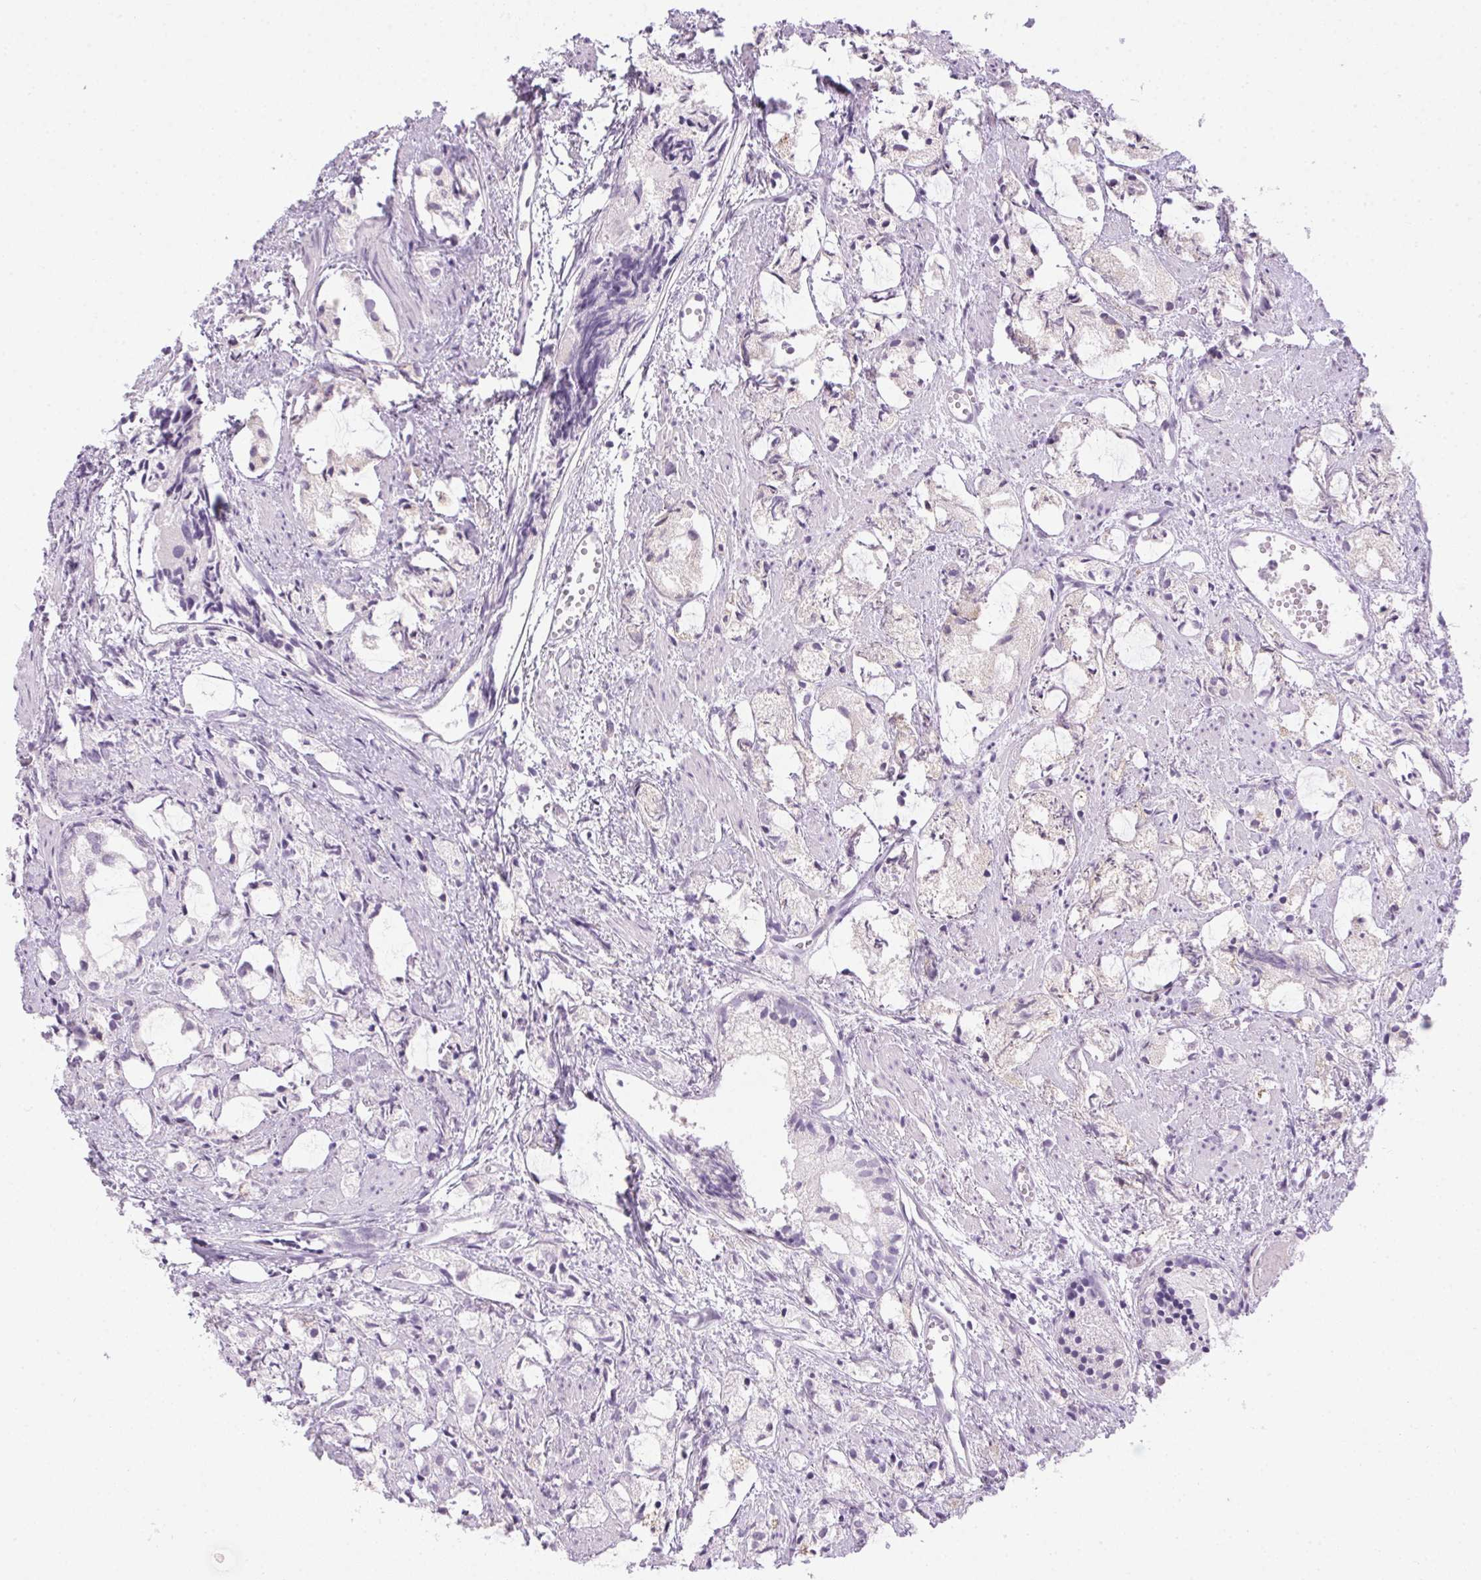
{"staining": {"intensity": "negative", "quantity": "none", "location": "none"}, "tissue": "prostate cancer", "cell_type": "Tumor cells", "image_type": "cancer", "snomed": [{"axis": "morphology", "description": "Adenocarcinoma, High grade"}, {"axis": "topography", "description": "Prostate"}], "caption": "This is an immunohistochemistry micrograph of prostate cancer. There is no positivity in tumor cells.", "gene": "POPDC2", "patient": {"sex": "male", "age": 85}}